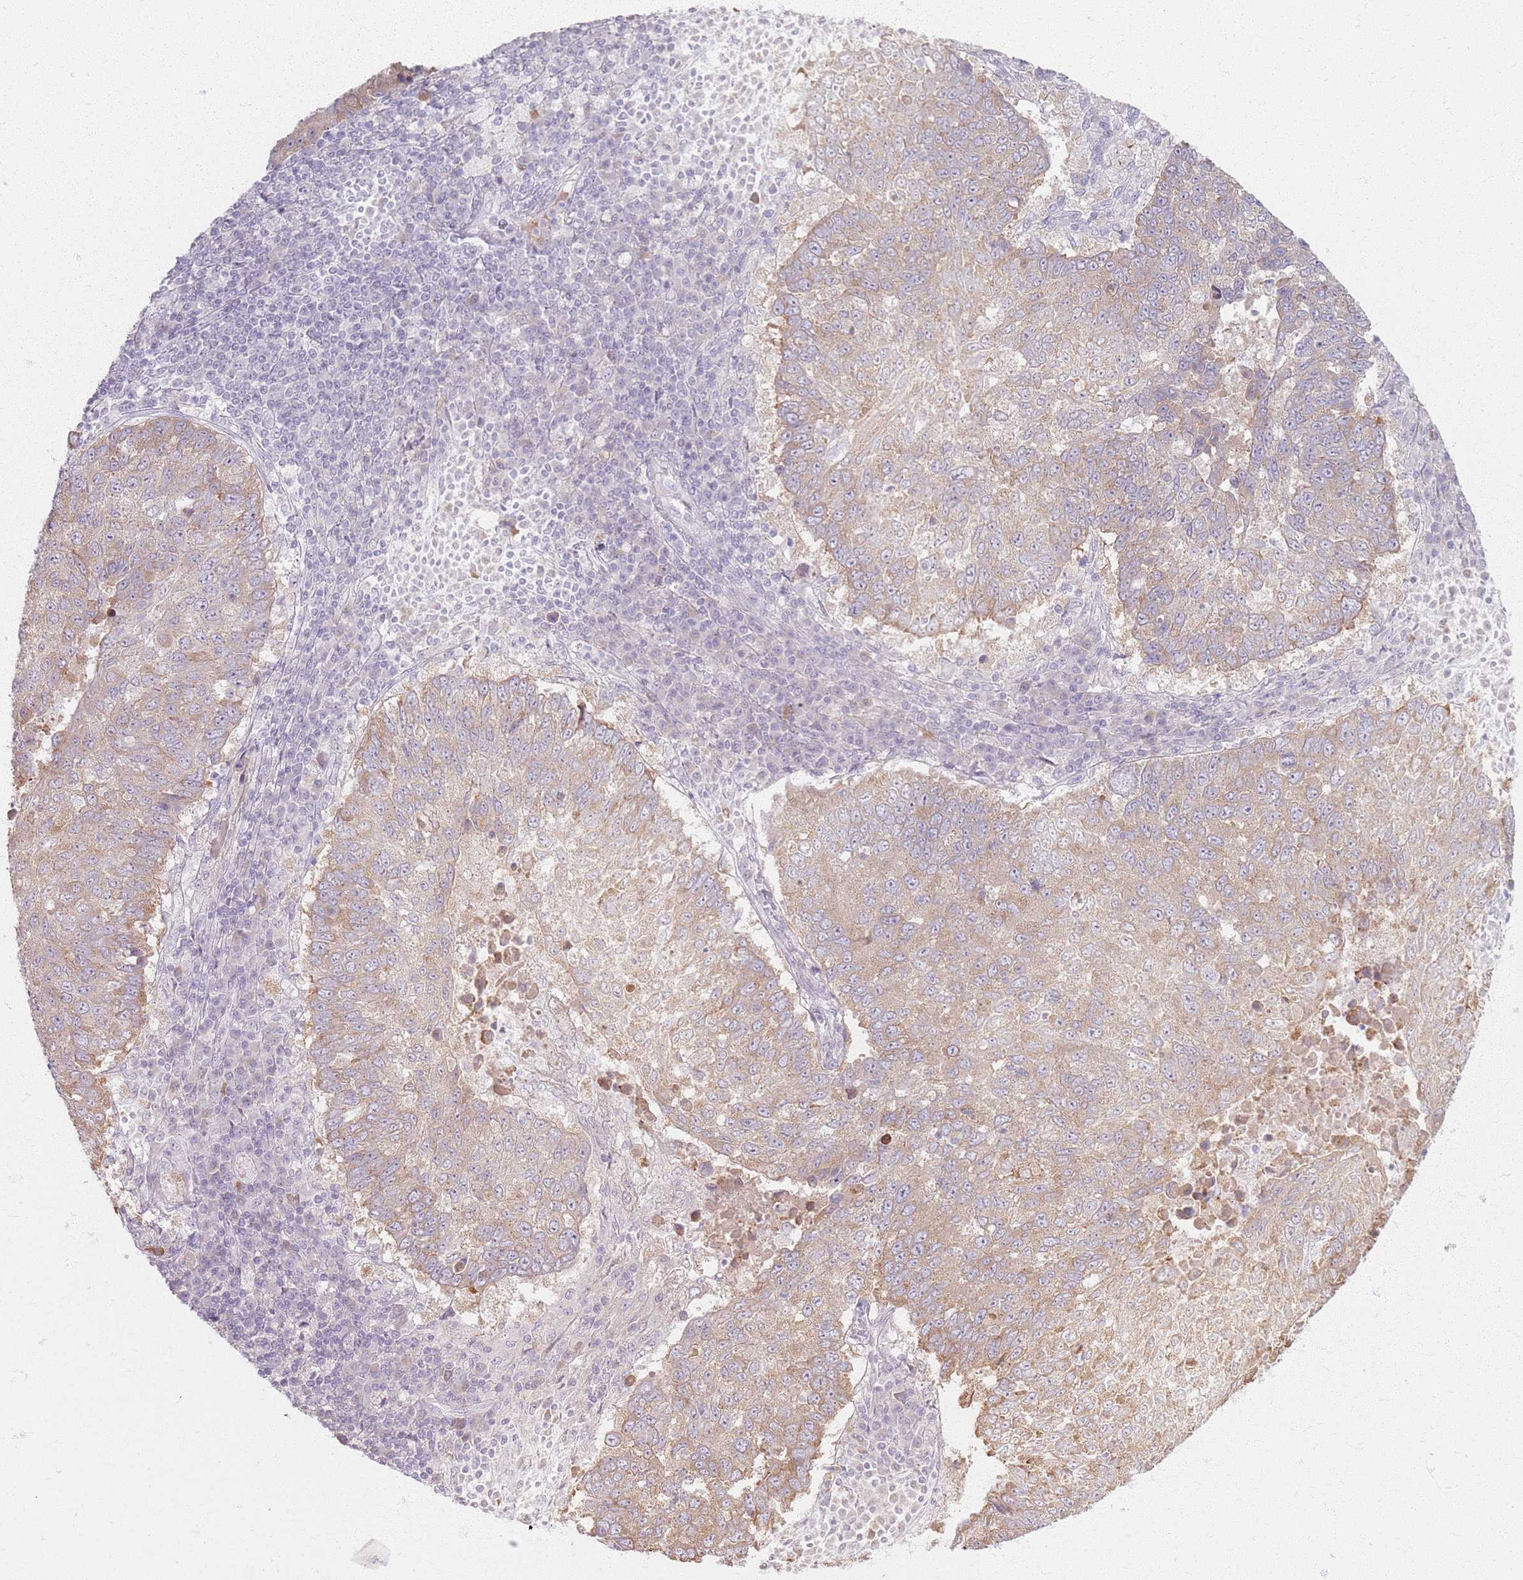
{"staining": {"intensity": "weak", "quantity": ">75%", "location": "cytoplasmic/membranous"}, "tissue": "lung cancer", "cell_type": "Tumor cells", "image_type": "cancer", "snomed": [{"axis": "morphology", "description": "Squamous cell carcinoma, NOS"}, {"axis": "topography", "description": "Lung"}], "caption": "Weak cytoplasmic/membranous positivity for a protein is seen in about >75% of tumor cells of lung cancer using immunohistochemistry.", "gene": "CRIPT", "patient": {"sex": "male", "age": 73}}